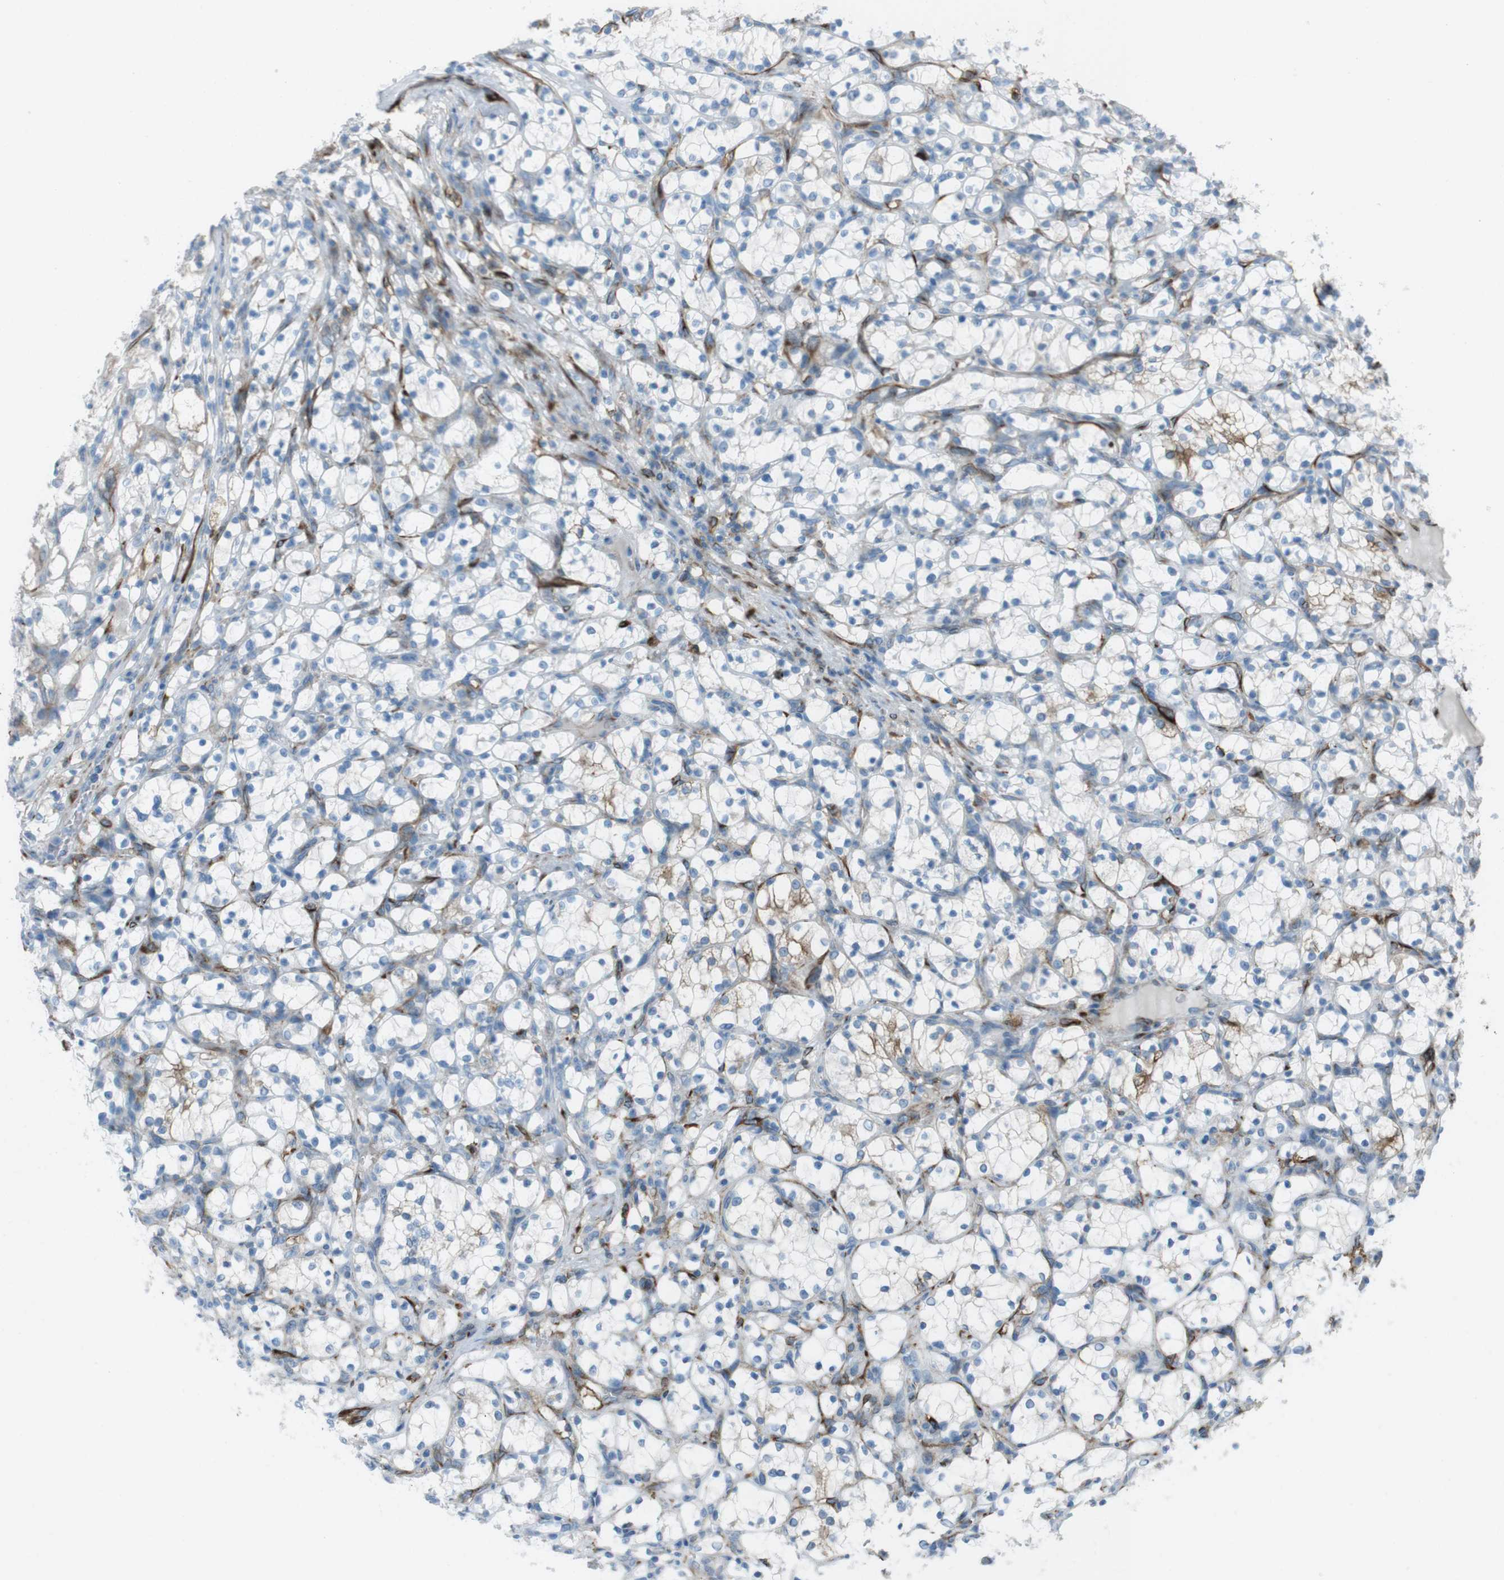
{"staining": {"intensity": "moderate", "quantity": "<25%", "location": "cytoplasmic/membranous"}, "tissue": "renal cancer", "cell_type": "Tumor cells", "image_type": "cancer", "snomed": [{"axis": "morphology", "description": "Adenocarcinoma, NOS"}, {"axis": "topography", "description": "Kidney"}], "caption": "Immunohistochemical staining of human renal cancer shows low levels of moderate cytoplasmic/membranous protein expression in approximately <25% of tumor cells.", "gene": "TUBB2A", "patient": {"sex": "female", "age": 69}}